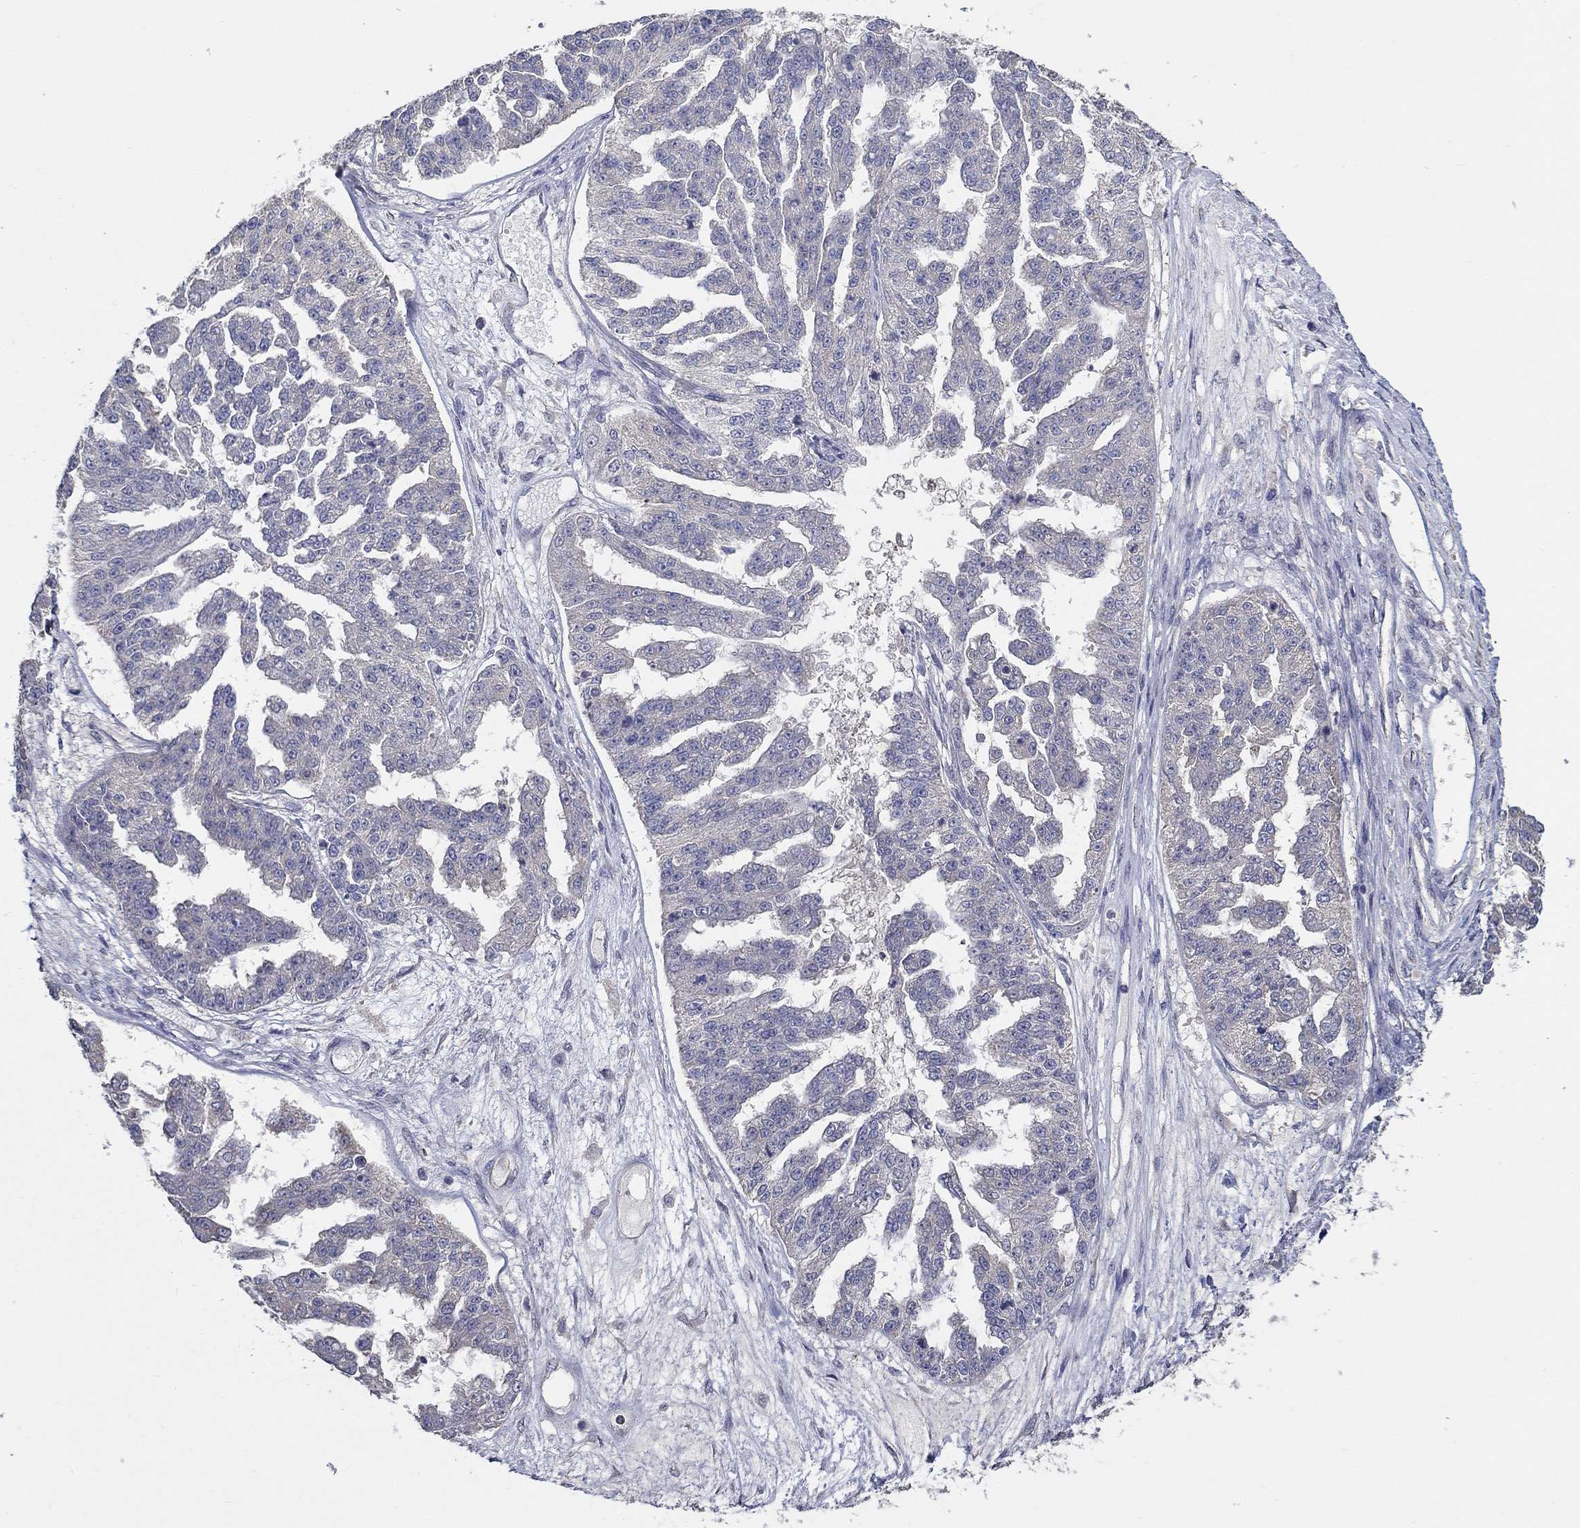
{"staining": {"intensity": "negative", "quantity": "none", "location": "none"}, "tissue": "ovarian cancer", "cell_type": "Tumor cells", "image_type": "cancer", "snomed": [{"axis": "morphology", "description": "Cystadenocarcinoma, serous, NOS"}, {"axis": "topography", "description": "Ovary"}], "caption": "IHC of ovarian serous cystadenocarcinoma displays no expression in tumor cells.", "gene": "DOCK3", "patient": {"sex": "female", "age": 58}}